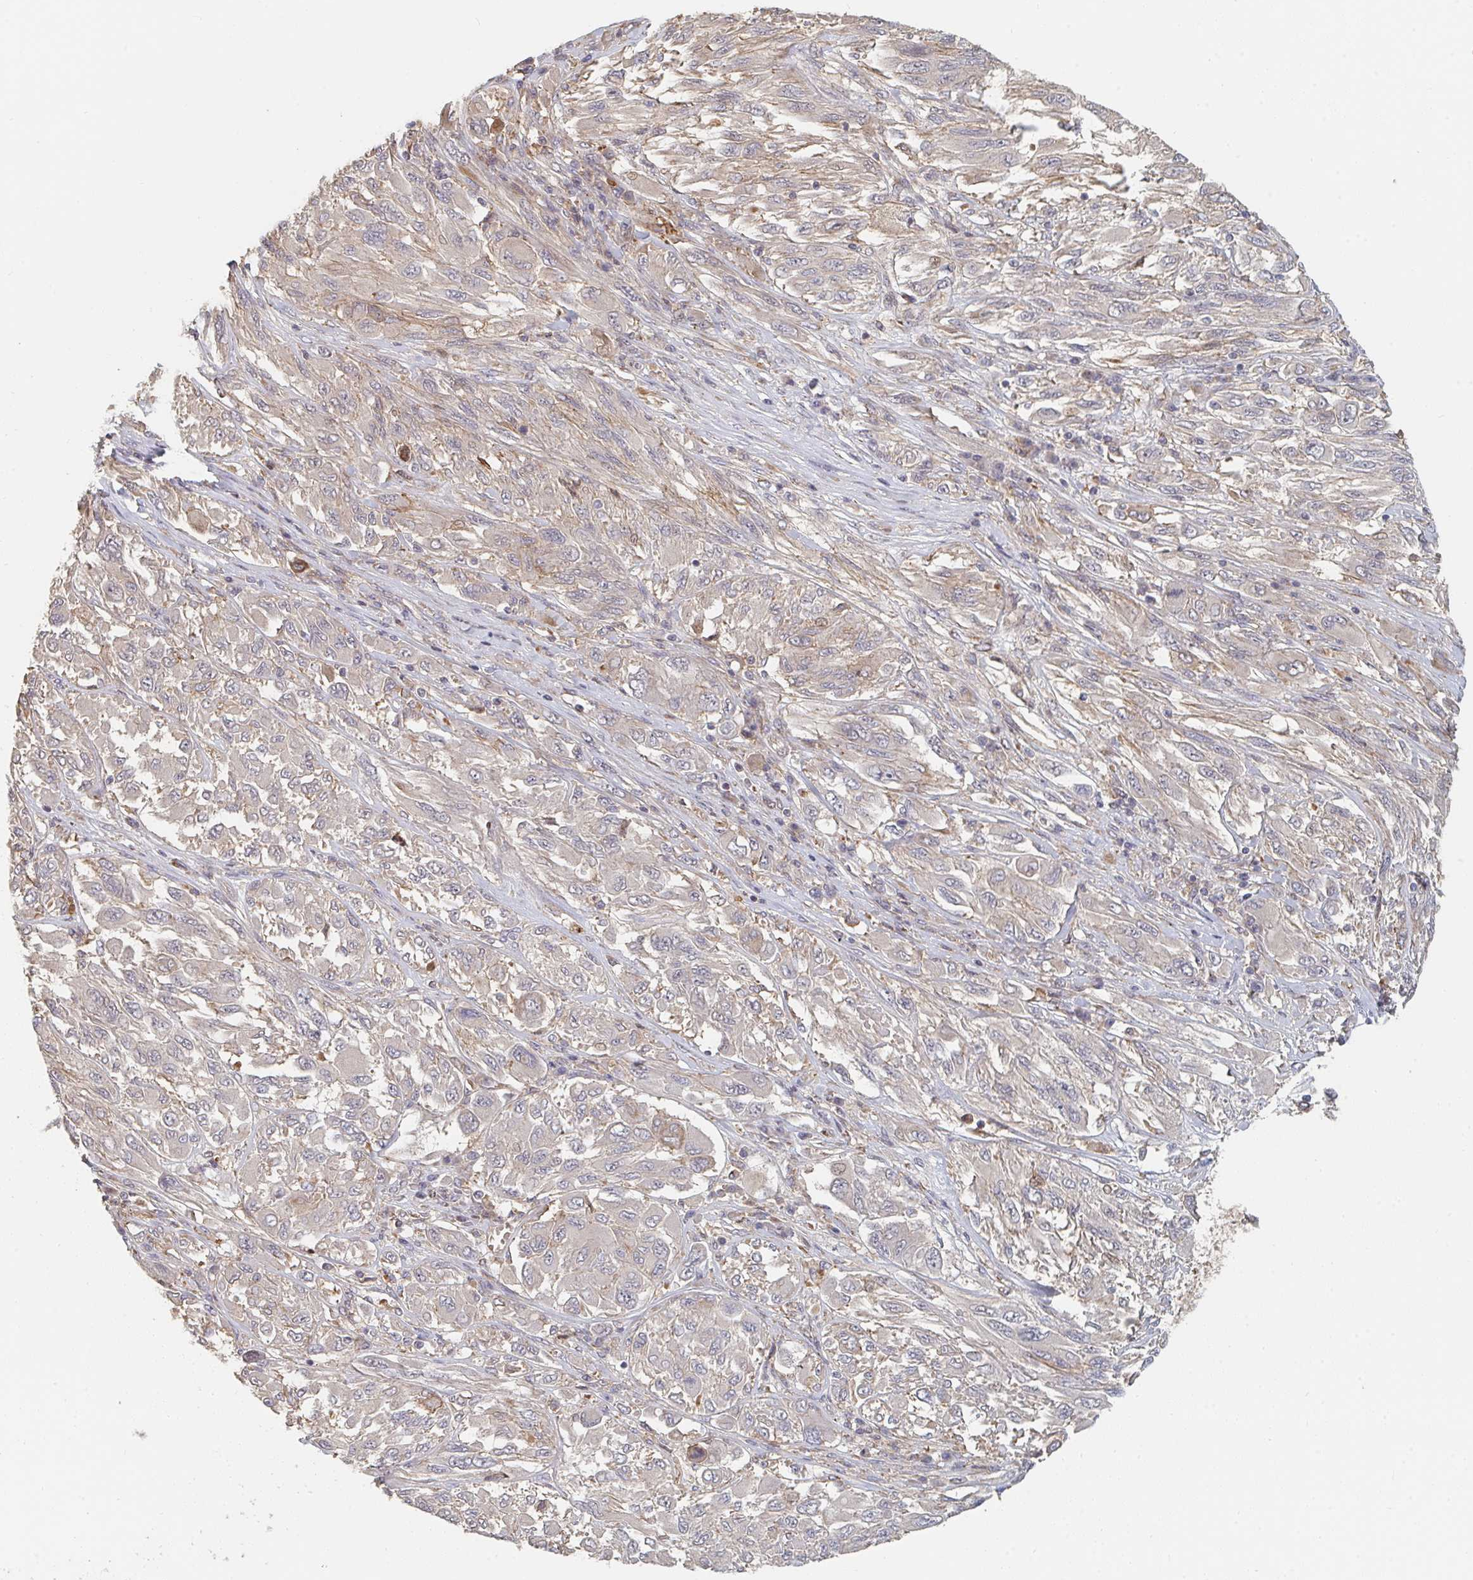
{"staining": {"intensity": "negative", "quantity": "none", "location": "none"}, "tissue": "melanoma", "cell_type": "Tumor cells", "image_type": "cancer", "snomed": [{"axis": "morphology", "description": "Malignant melanoma, NOS"}, {"axis": "topography", "description": "Skin"}], "caption": "Malignant melanoma stained for a protein using immunohistochemistry (IHC) displays no expression tumor cells.", "gene": "PTEN", "patient": {"sex": "female", "age": 91}}